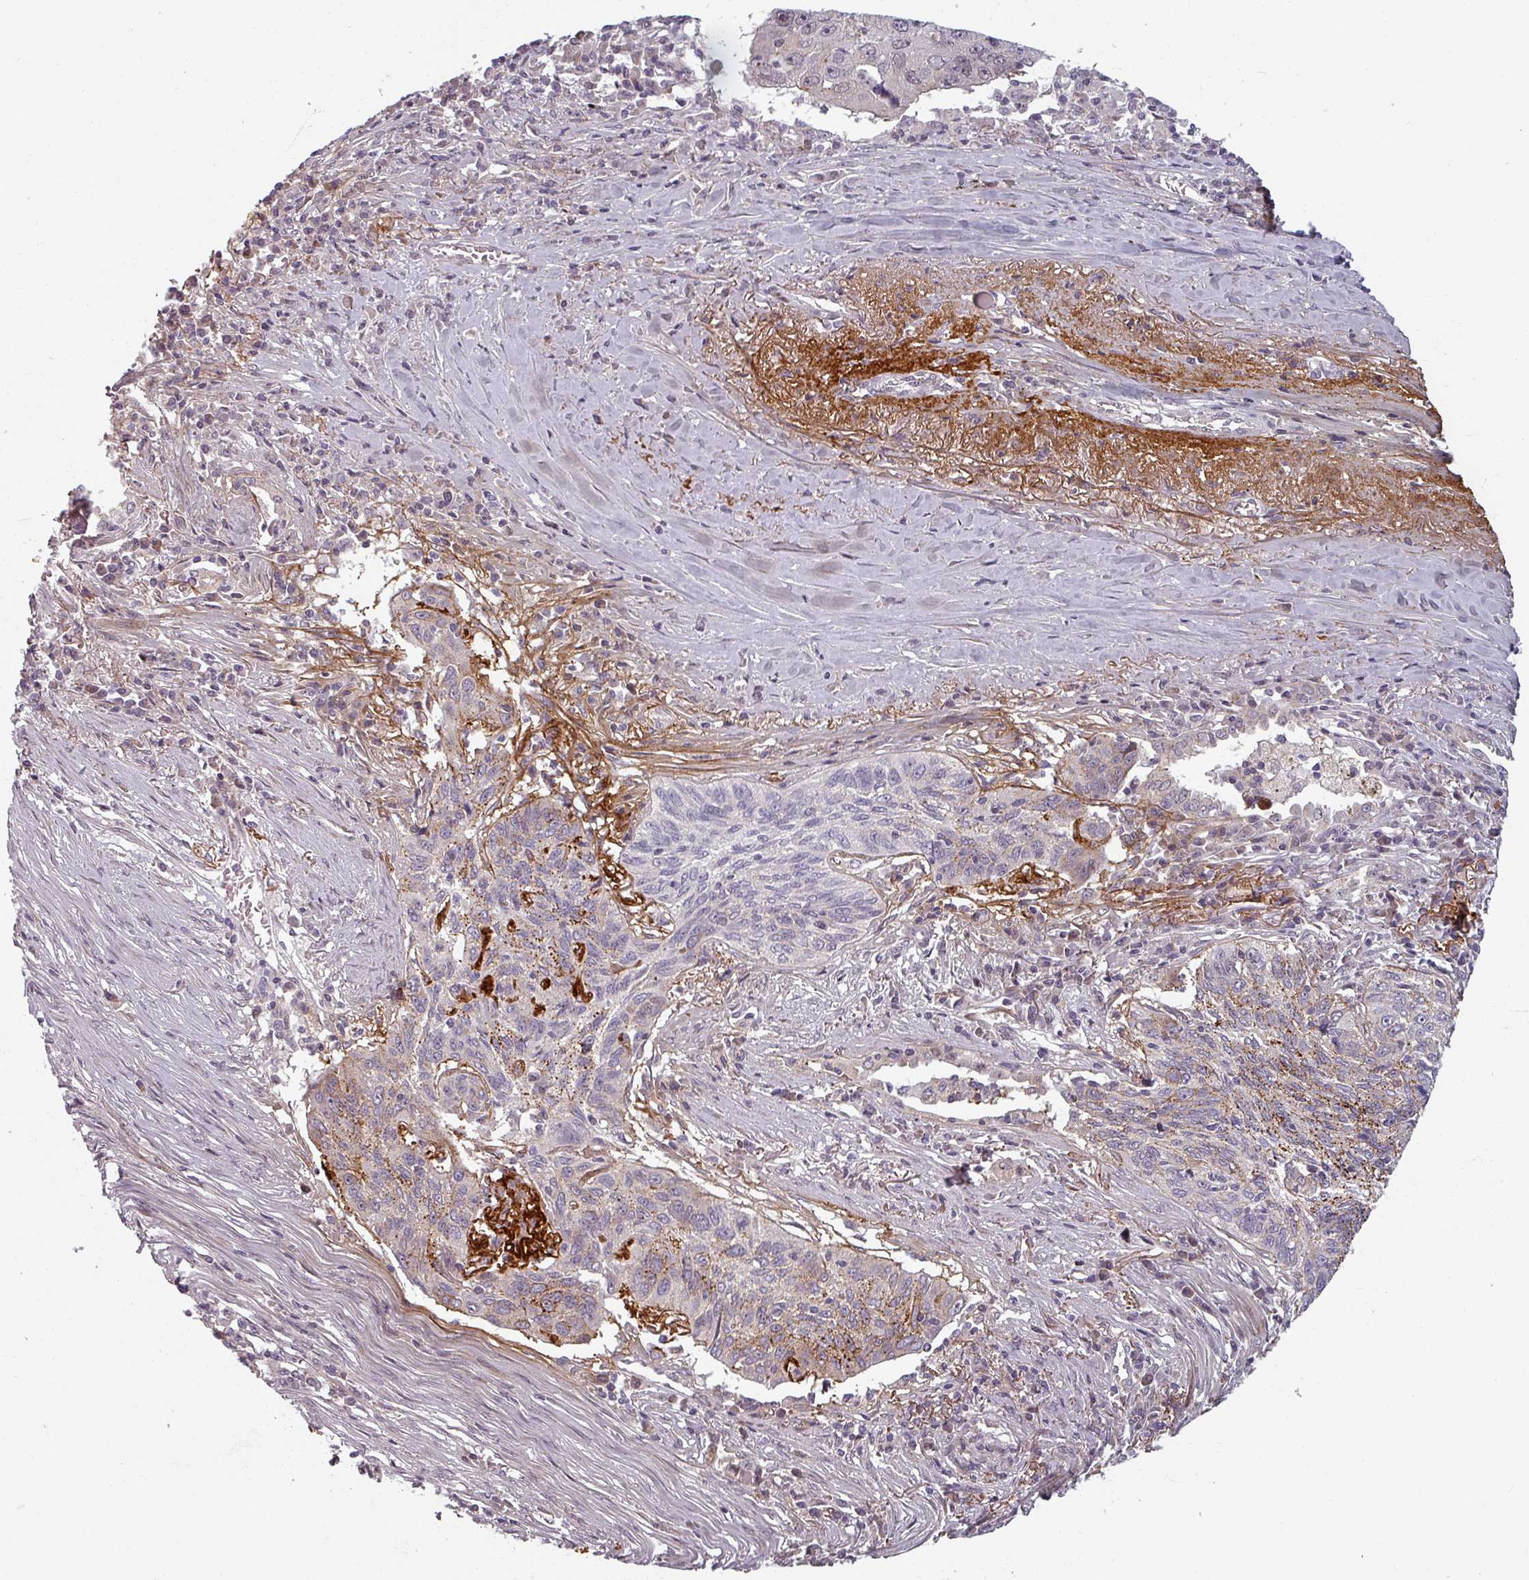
{"staining": {"intensity": "weak", "quantity": "<25%", "location": "cytoplasmic/membranous"}, "tissue": "lung cancer", "cell_type": "Tumor cells", "image_type": "cancer", "snomed": [{"axis": "morphology", "description": "Squamous cell carcinoma, NOS"}, {"axis": "topography", "description": "Lung"}], "caption": "Immunohistochemistry (IHC) of human squamous cell carcinoma (lung) displays no expression in tumor cells.", "gene": "CYB5RL", "patient": {"sex": "female", "age": 66}}